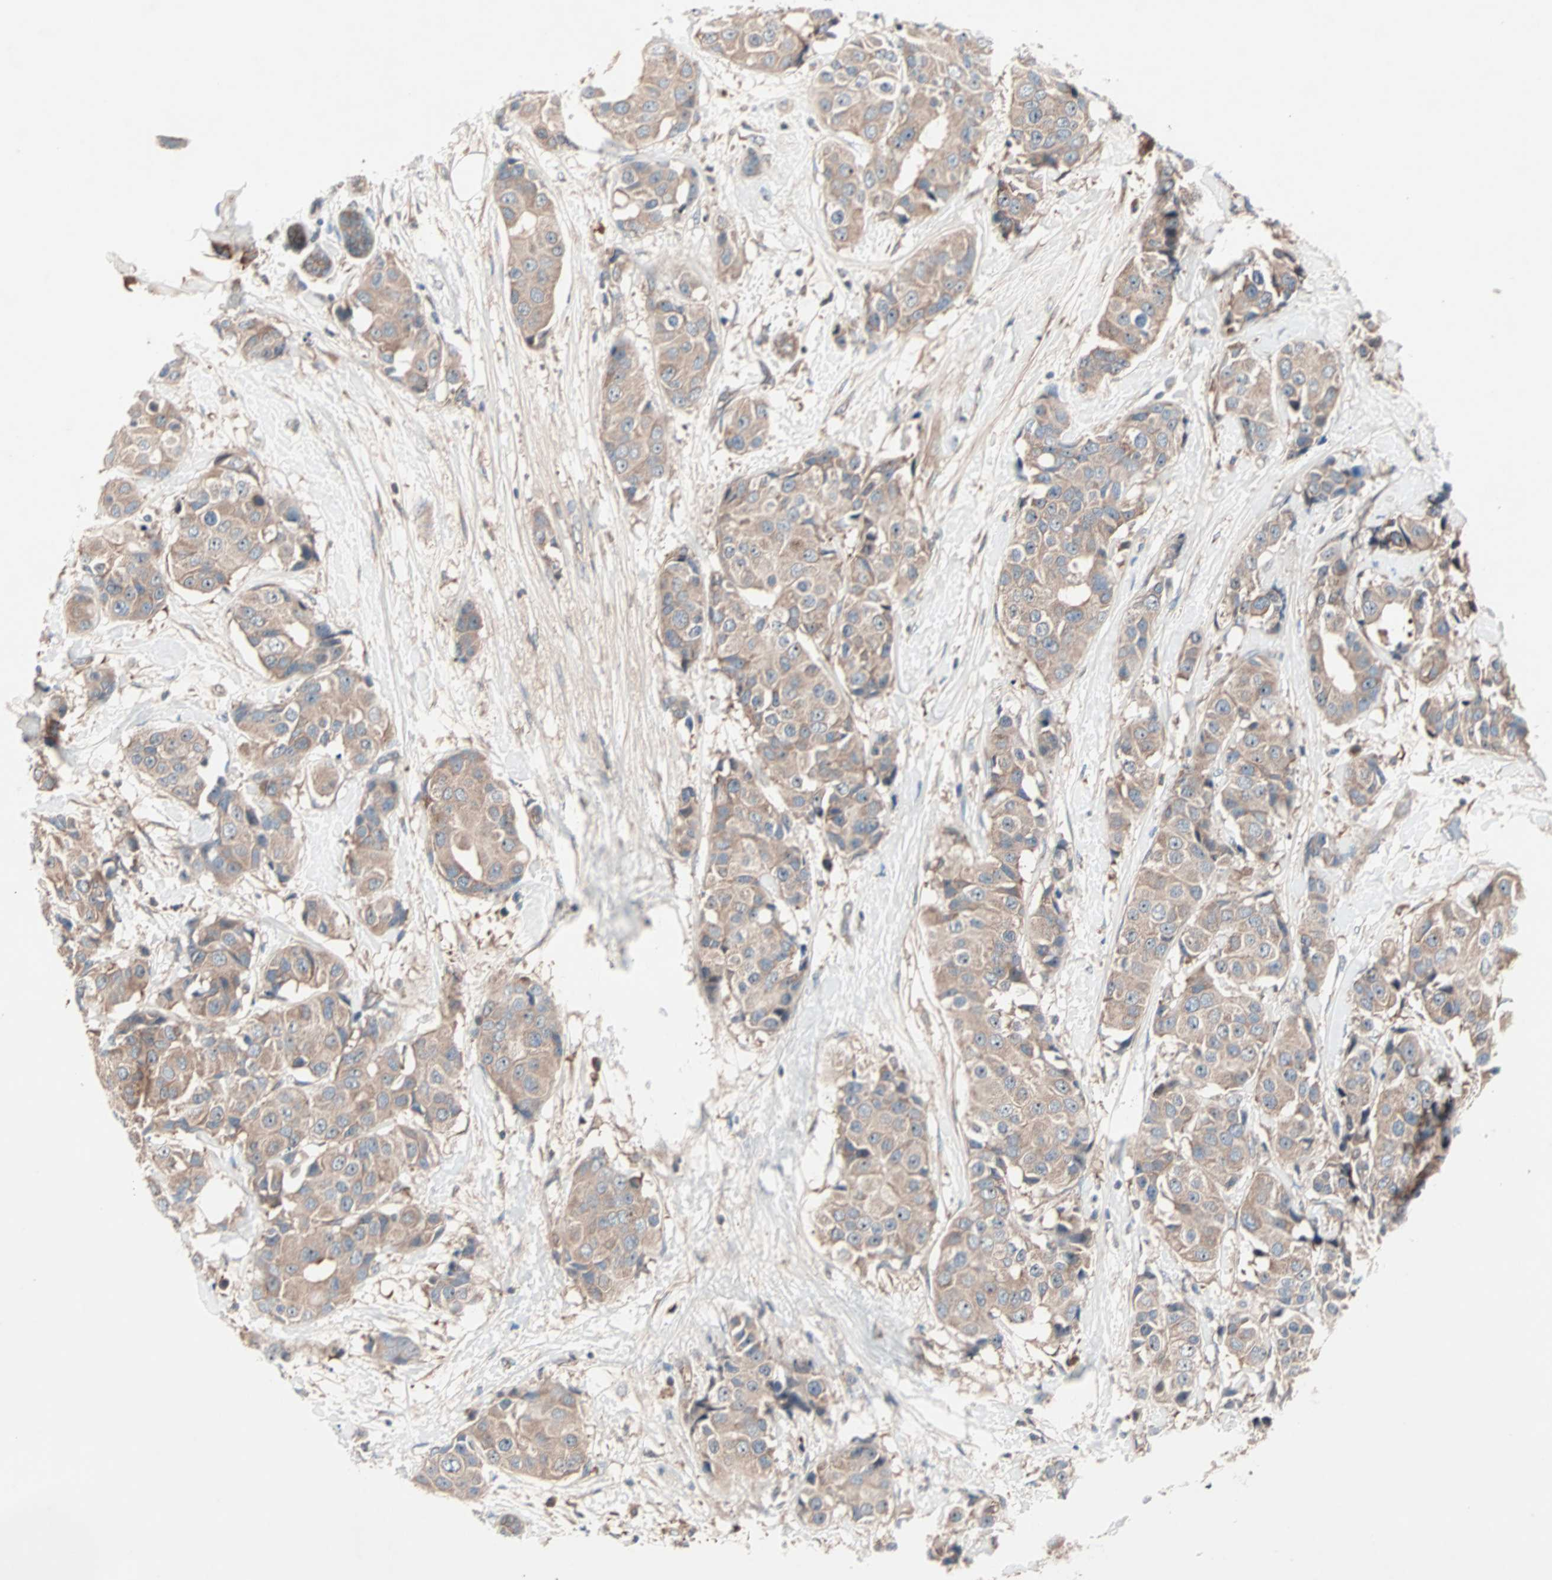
{"staining": {"intensity": "weak", "quantity": ">75%", "location": "cytoplasmic/membranous"}, "tissue": "breast cancer", "cell_type": "Tumor cells", "image_type": "cancer", "snomed": [{"axis": "morphology", "description": "Normal tissue, NOS"}, {"axis": "morphology", "description": "Duct carcinoma"}, {"axis": "topography", "description": "Breast"}], "caption": "Infiltrating ductal carcinoma (breast) stained with a brown dye shows weak cytoplasmic/membranous positive positivity in about >75% of tumor cells.", "gene": "CAD", "patient": {"sex": "female", "age": 39}}